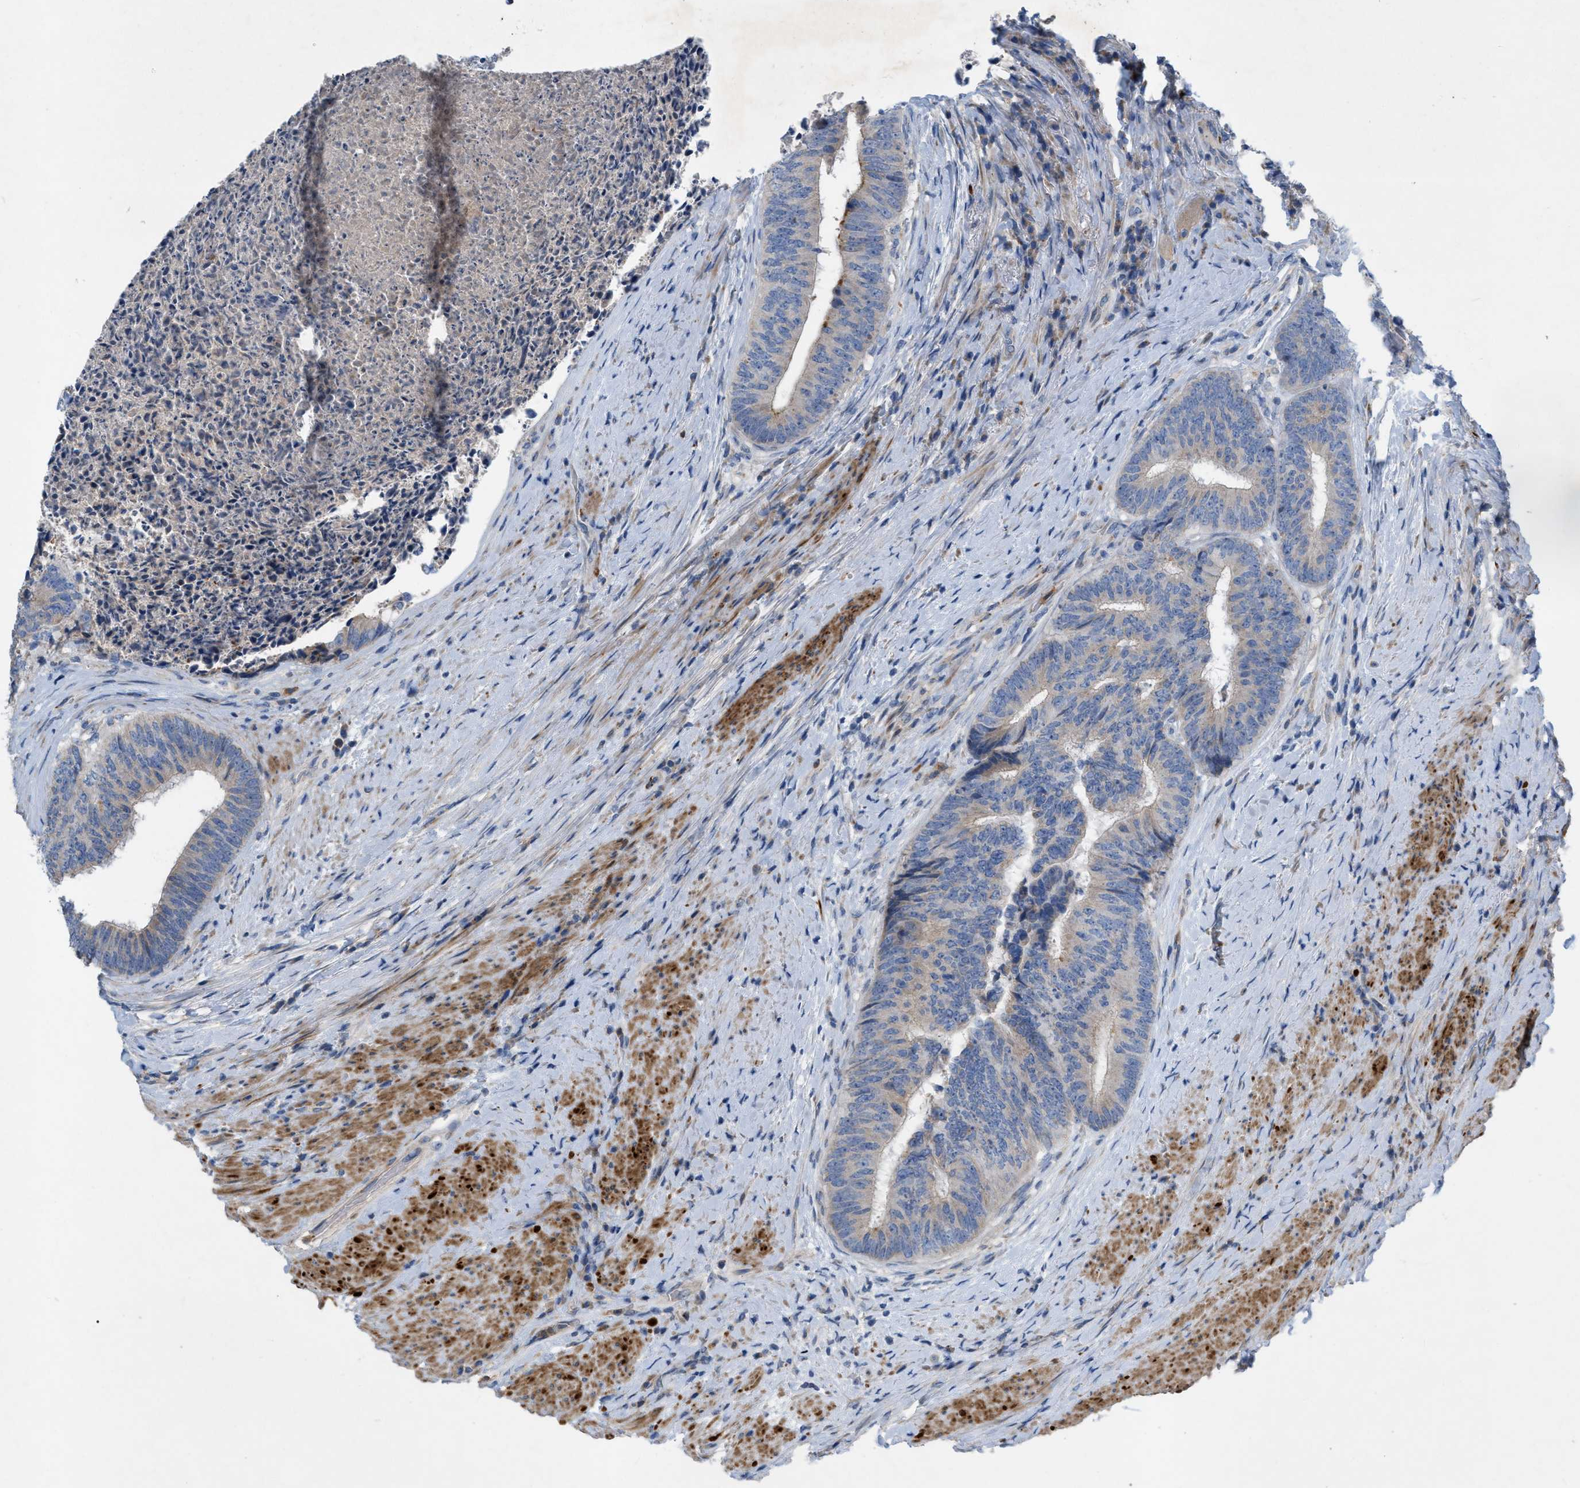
{"staining": {"intensity": "negative", "quantity": "none", "location": "none"}, "tissue": "colorectal cancer", "cell_type": "Tumor cells", "image_type": "cancer", "snomed": [{"axis": "morphology", "description": "Adenocarcinoma, NOS"}, {"axis": "topography", "description": "Rectum"}], "caption": "This is an immunohistochemistry (IHC) image of colorectal adenocarcinoma. There is no expression in tumor cells.", "gene": "PLPPR5", "patient": {"sex": "male", "age": 72}}